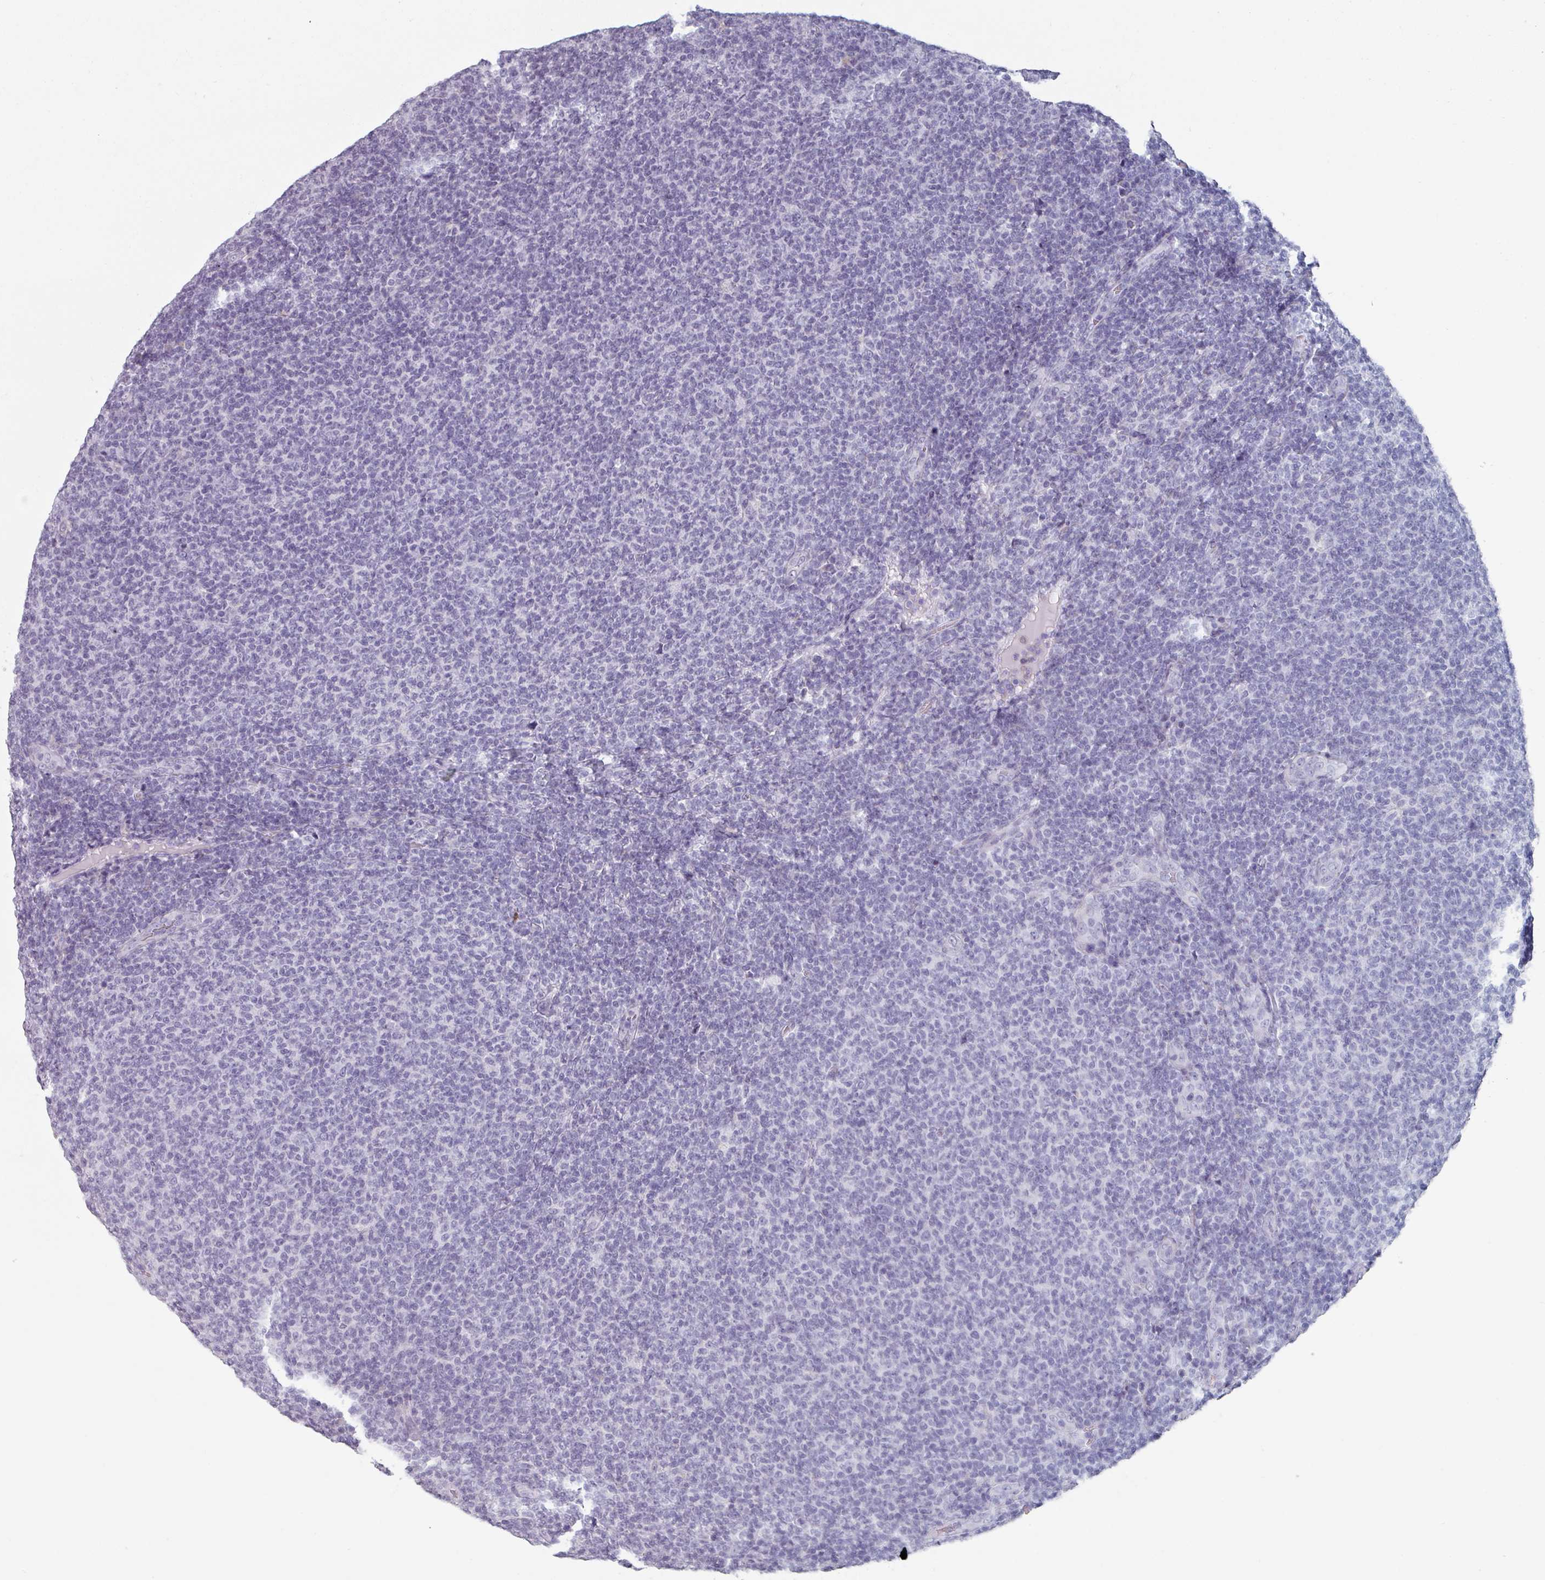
{"staining": {"intensity": "negative", "quantity": "none", "location": "none"}, "tissue": "lymphoma", "cell_type": "Tumor cells", "image_type": "cancer", "snomed": [{"axis": "morphology", "description": "Malignant lymphoma, non-Hodgkin's type, Low grade"}, {"axis": "topography", "description": "Lymph node"}], "caption": "Immunohistochemistry of low-grade malignant lymphoma, non-Hodgkin's type reveals no positivity in tumor cells.", "gene": "SLC35G2", "patient": {"sex": "male", "age": 66}}